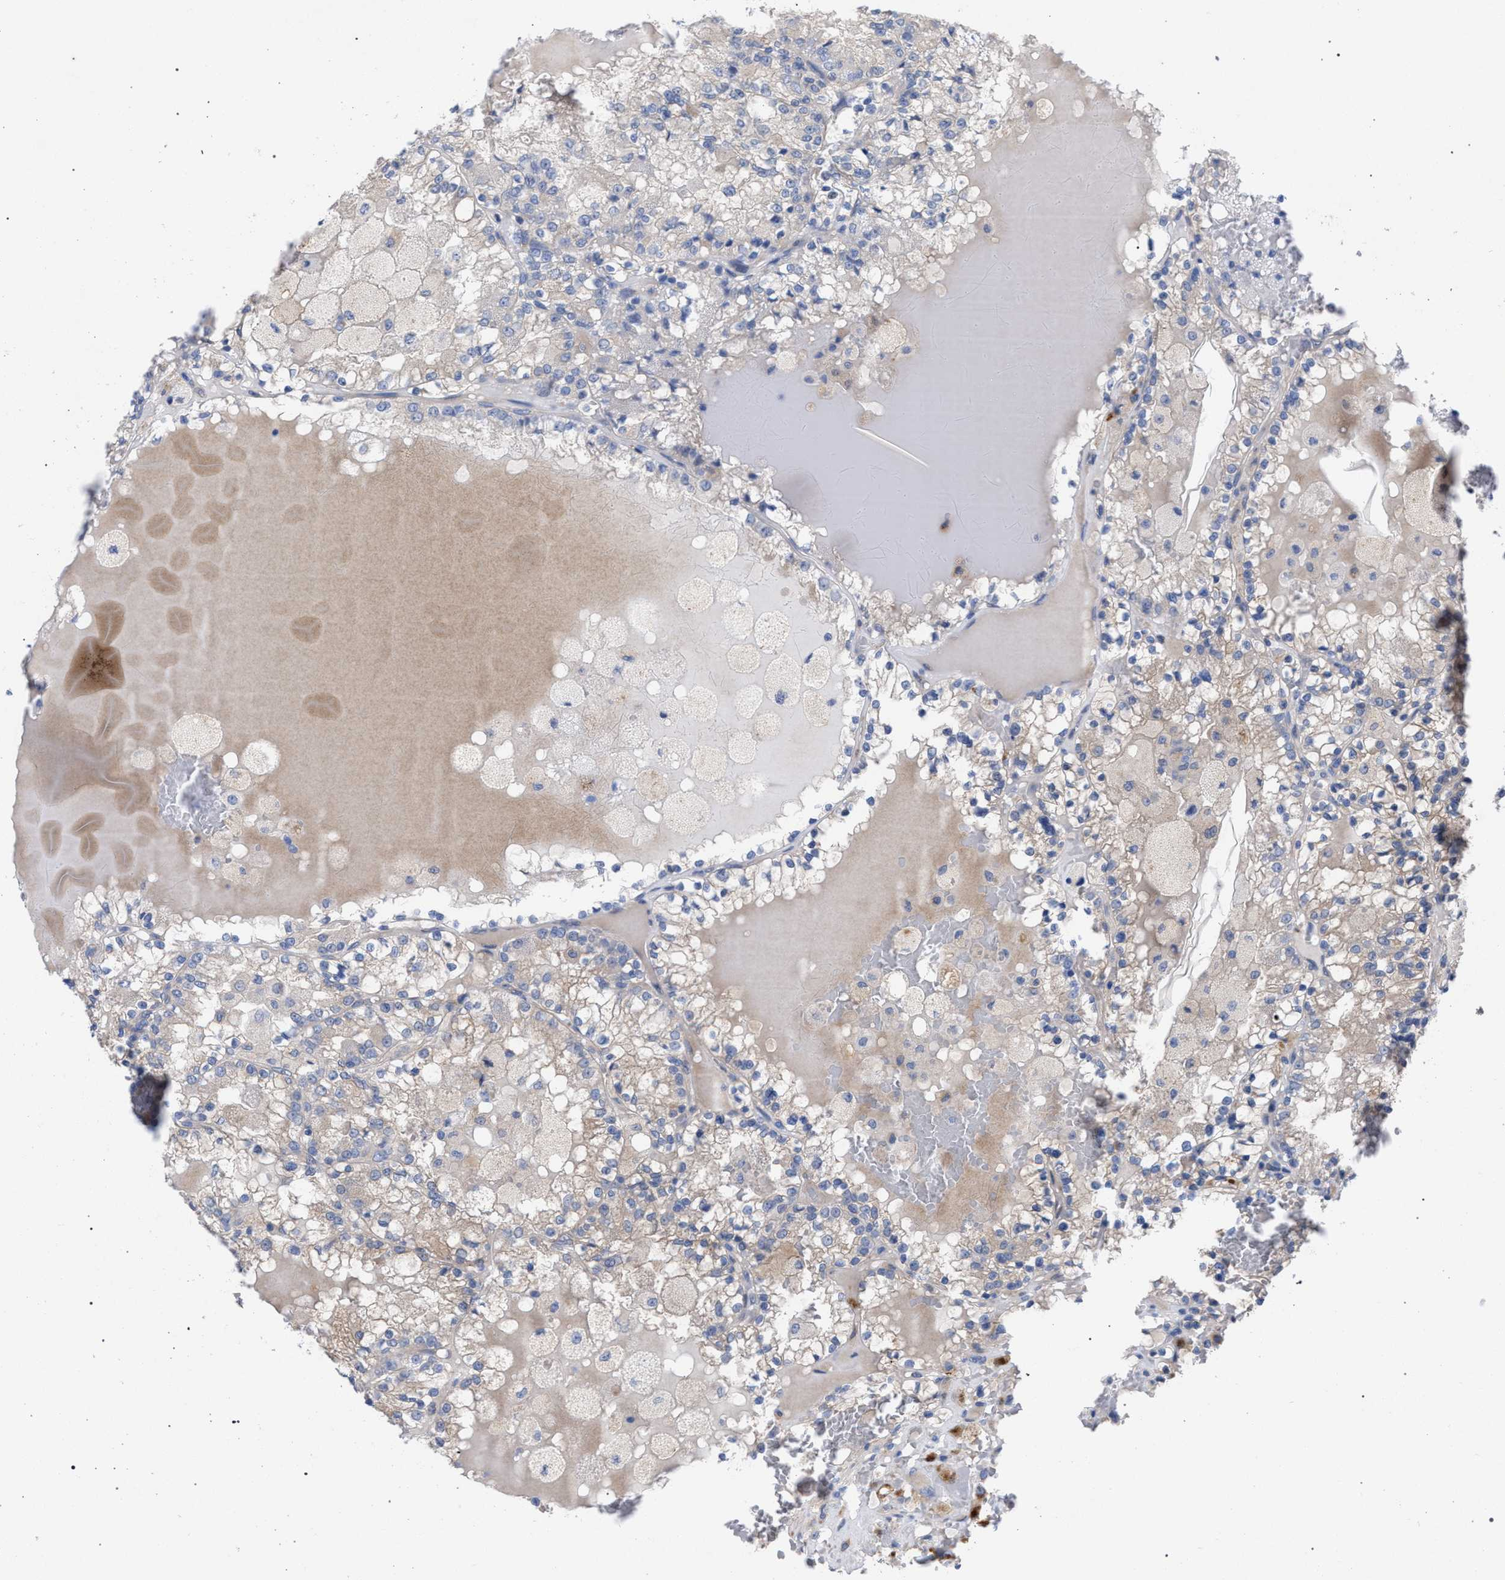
{"staining": {"intensity": "weak", "quantity": "<25%", "location": "cytoplasmic/membranous"}, "tissue": "renal cancer", "cell_type": "Tumor cells", "image_type": "cancer", "snomed": [{"axis": "morphology", "description": "Adenocarcinoma, NOS"}, {"axis": "topography", "description": "Kidney"}], "caption": "The immunohistochemistry image has no significant expression in tumor cells of renal adenocarcinoma tissue.", "gene": "GMPR", "patient": {"sex": "female", "age": 56}}